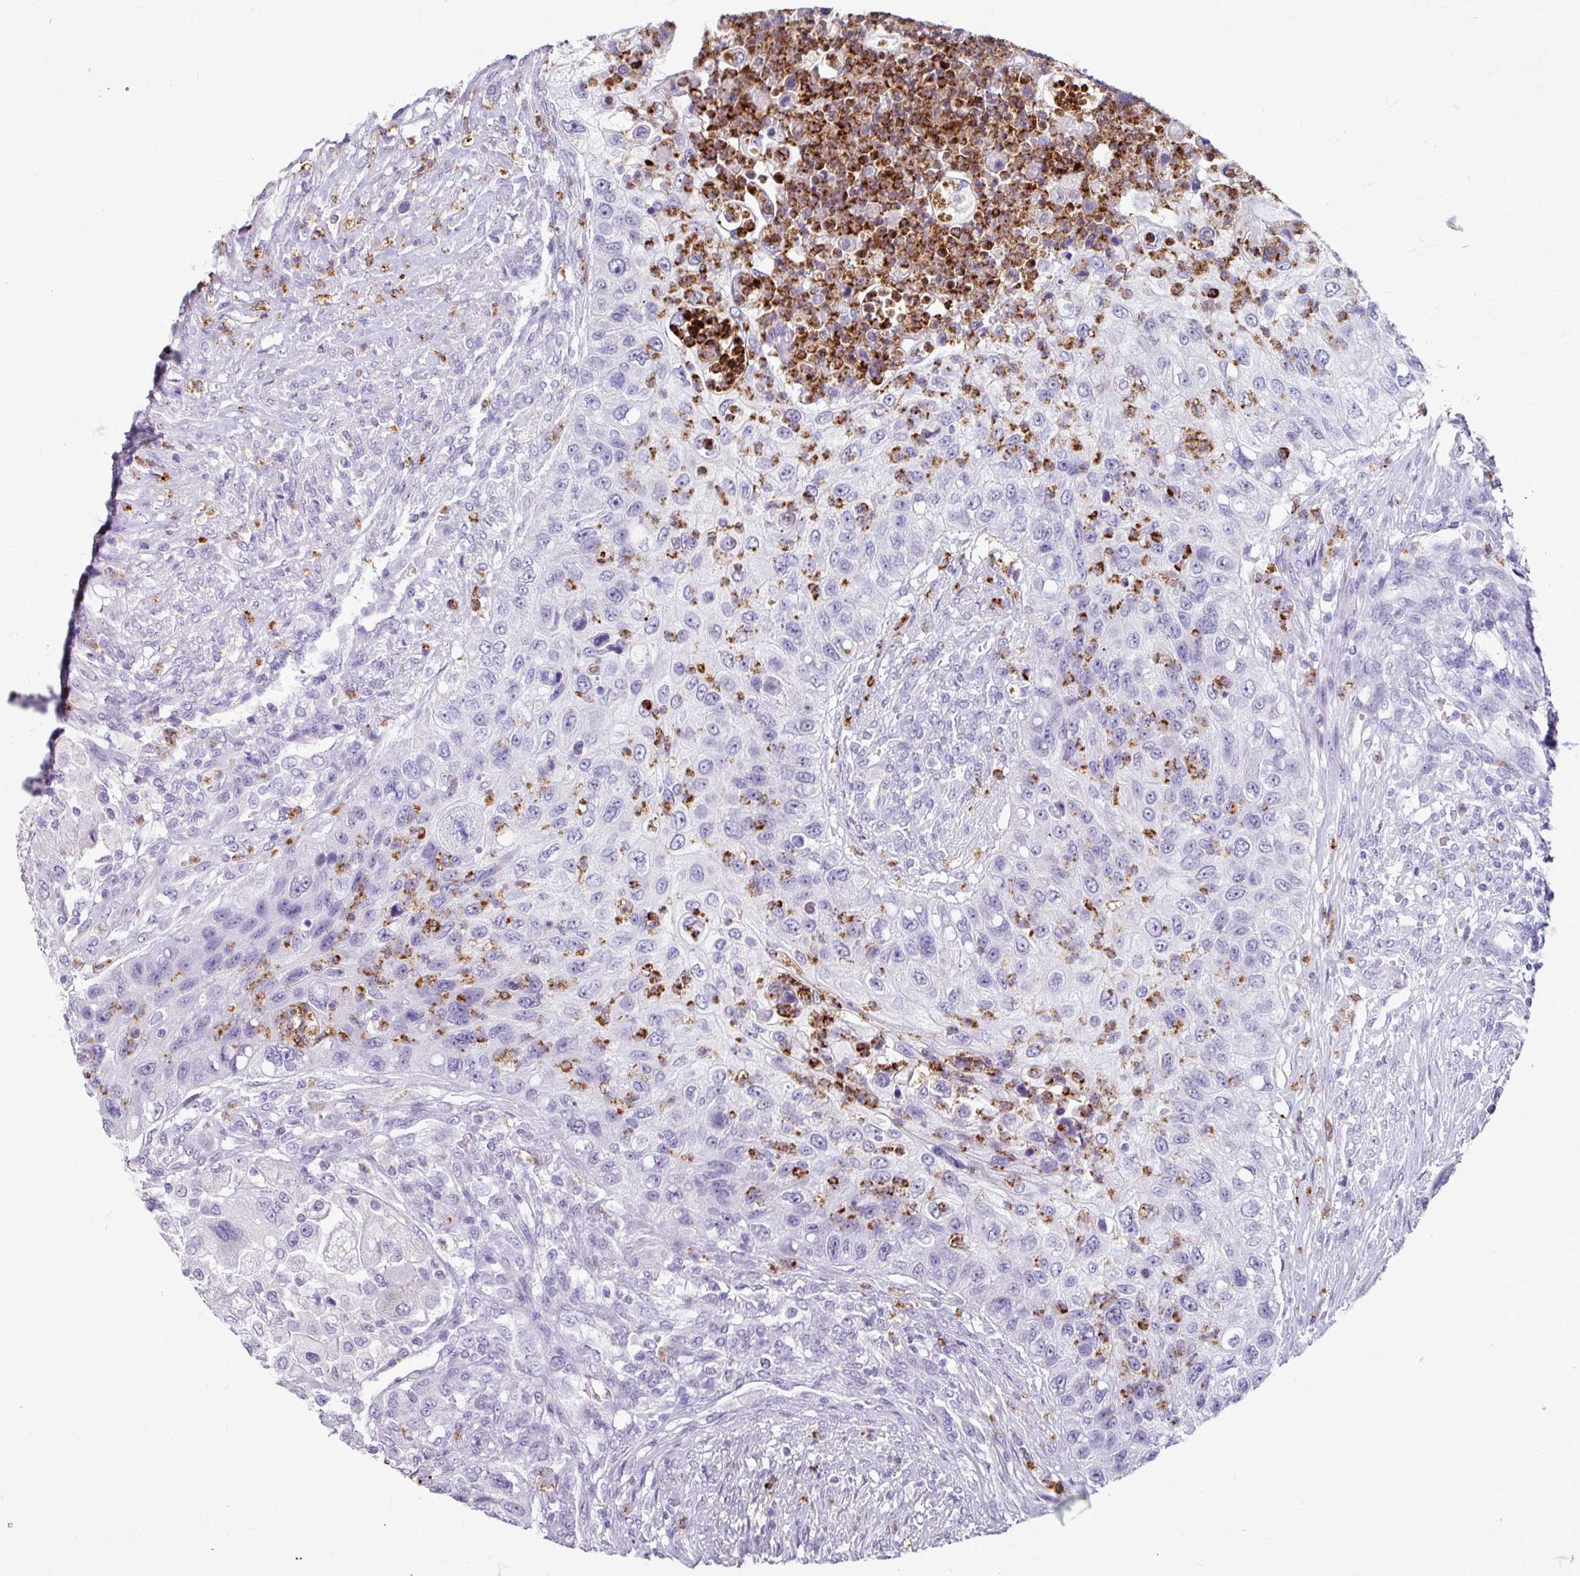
{"staining": {"intensity": "negative", "quantity": "none", "location": "none"}, "tissue": "urothelial cancer", "cell_type": "Tumor cells", "image_type": "cancer", "snomed": [{"axis": "morphology", "description": "Urothelial carcinoma, High grade"}, {"axis": "topography", "description": "Urinary bladder"}], "caption": "An immunohistochemistry (IHC) micrograph of urothelial carcinoma (high-grade) is shown. There is no staining in tumor cells of urothelial carcinoma (high-grade). (DAB immunohistochemistry with hematoxylin counter stain).", "gene": "ANKRD1", "patient": {"sex": "female", "age": 60}}